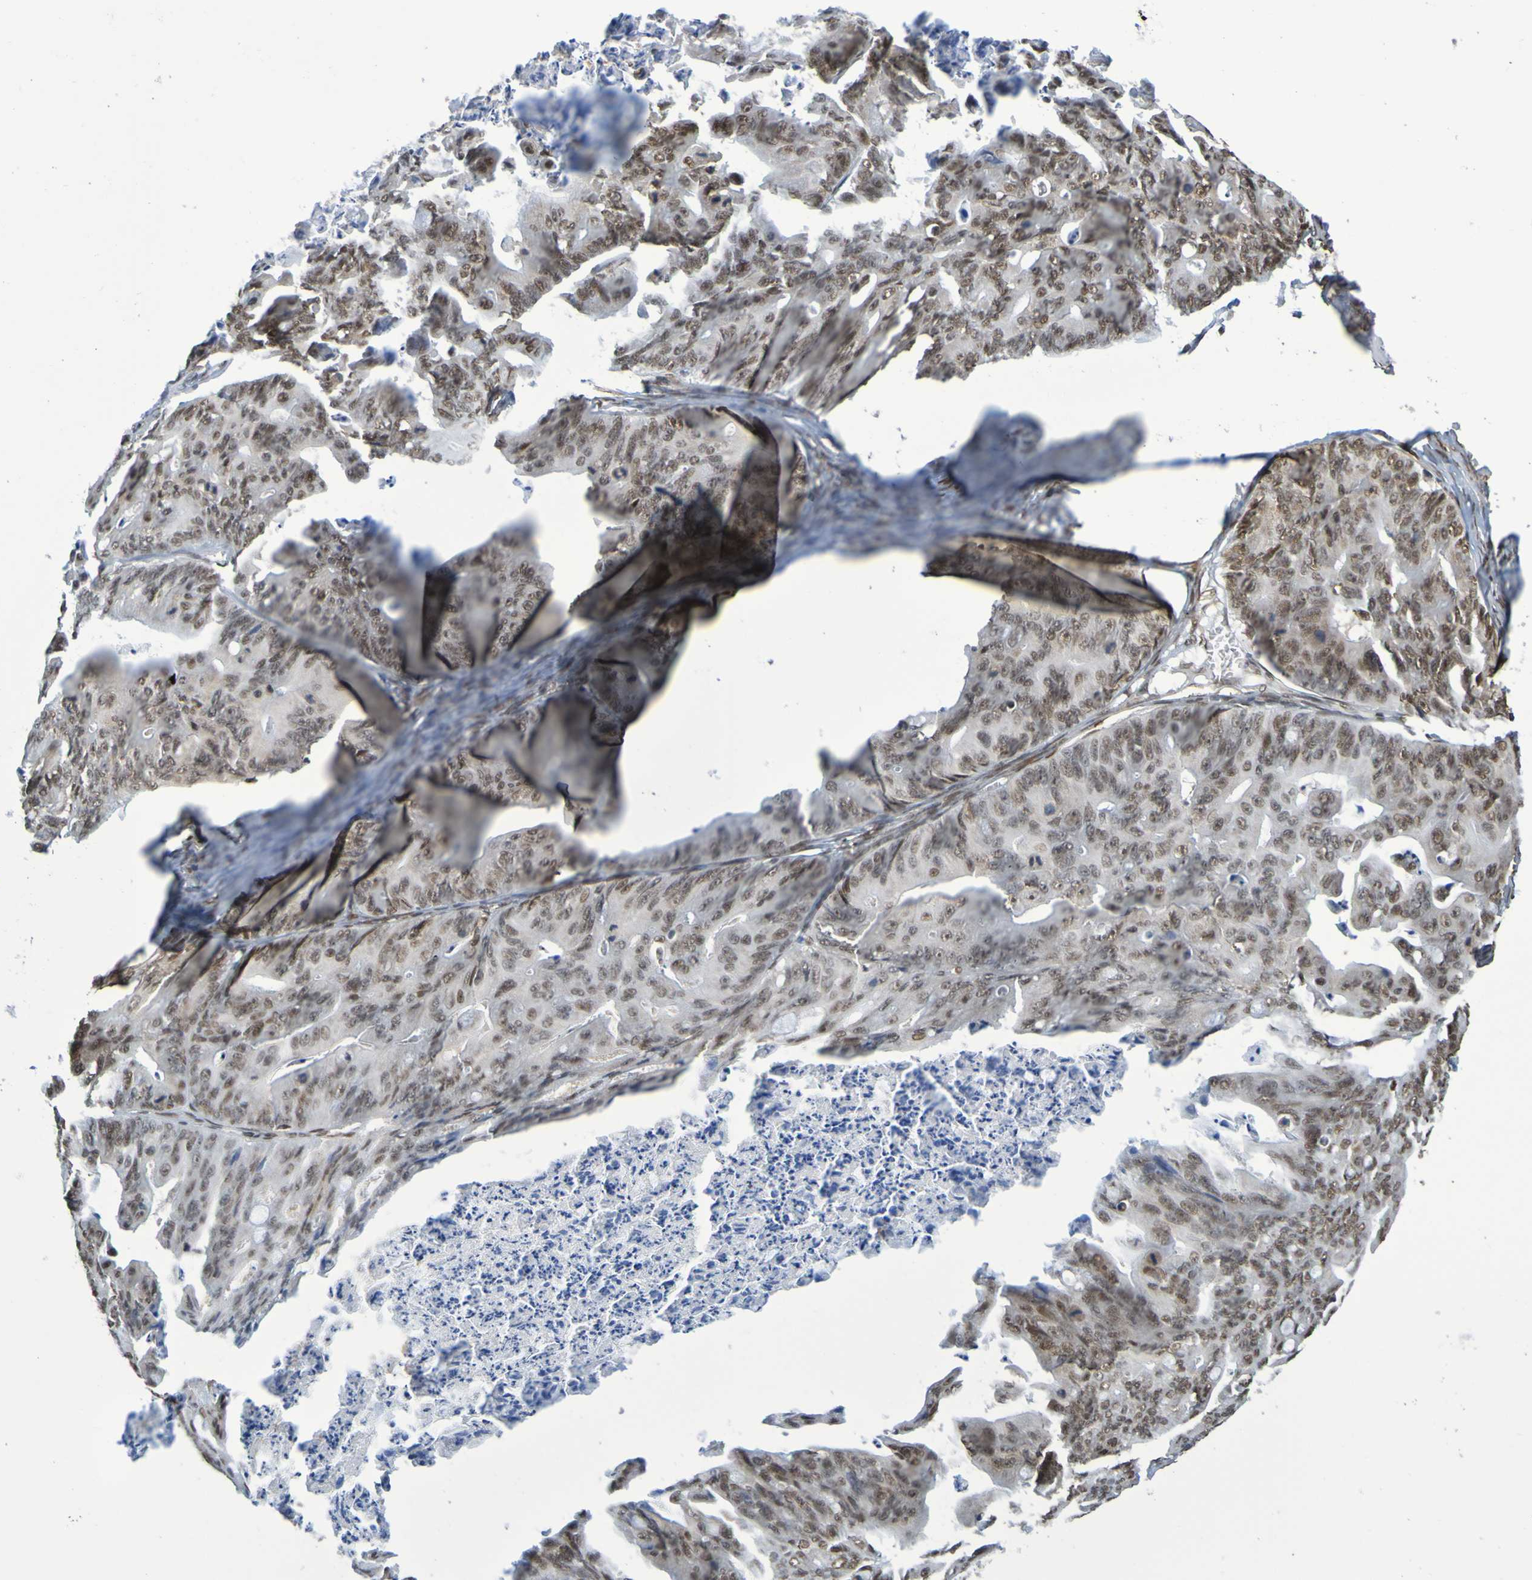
{"staining": {"intensity": "moderate", "quantity": ">75%", "location": "nuclear"}, "tissue": "ovarian cancer", "cell_type": "Tumor cells", "image_type": "cancer", "snomed": [{"axis": "morphology", "description": "Cystadenocarcinoma, mucinous, NOS"}, {"axis": "topography", "description": "Ovary"}], "caption": "Mucinous cystadenocarcinoma (ovarian) was stained to show a protein in brown. There is medium levels of moderate nuclear positivity in about >75% of tumor cells.", "gene": "HDAC2", "patient": {"sex": "female", "age": 37}}